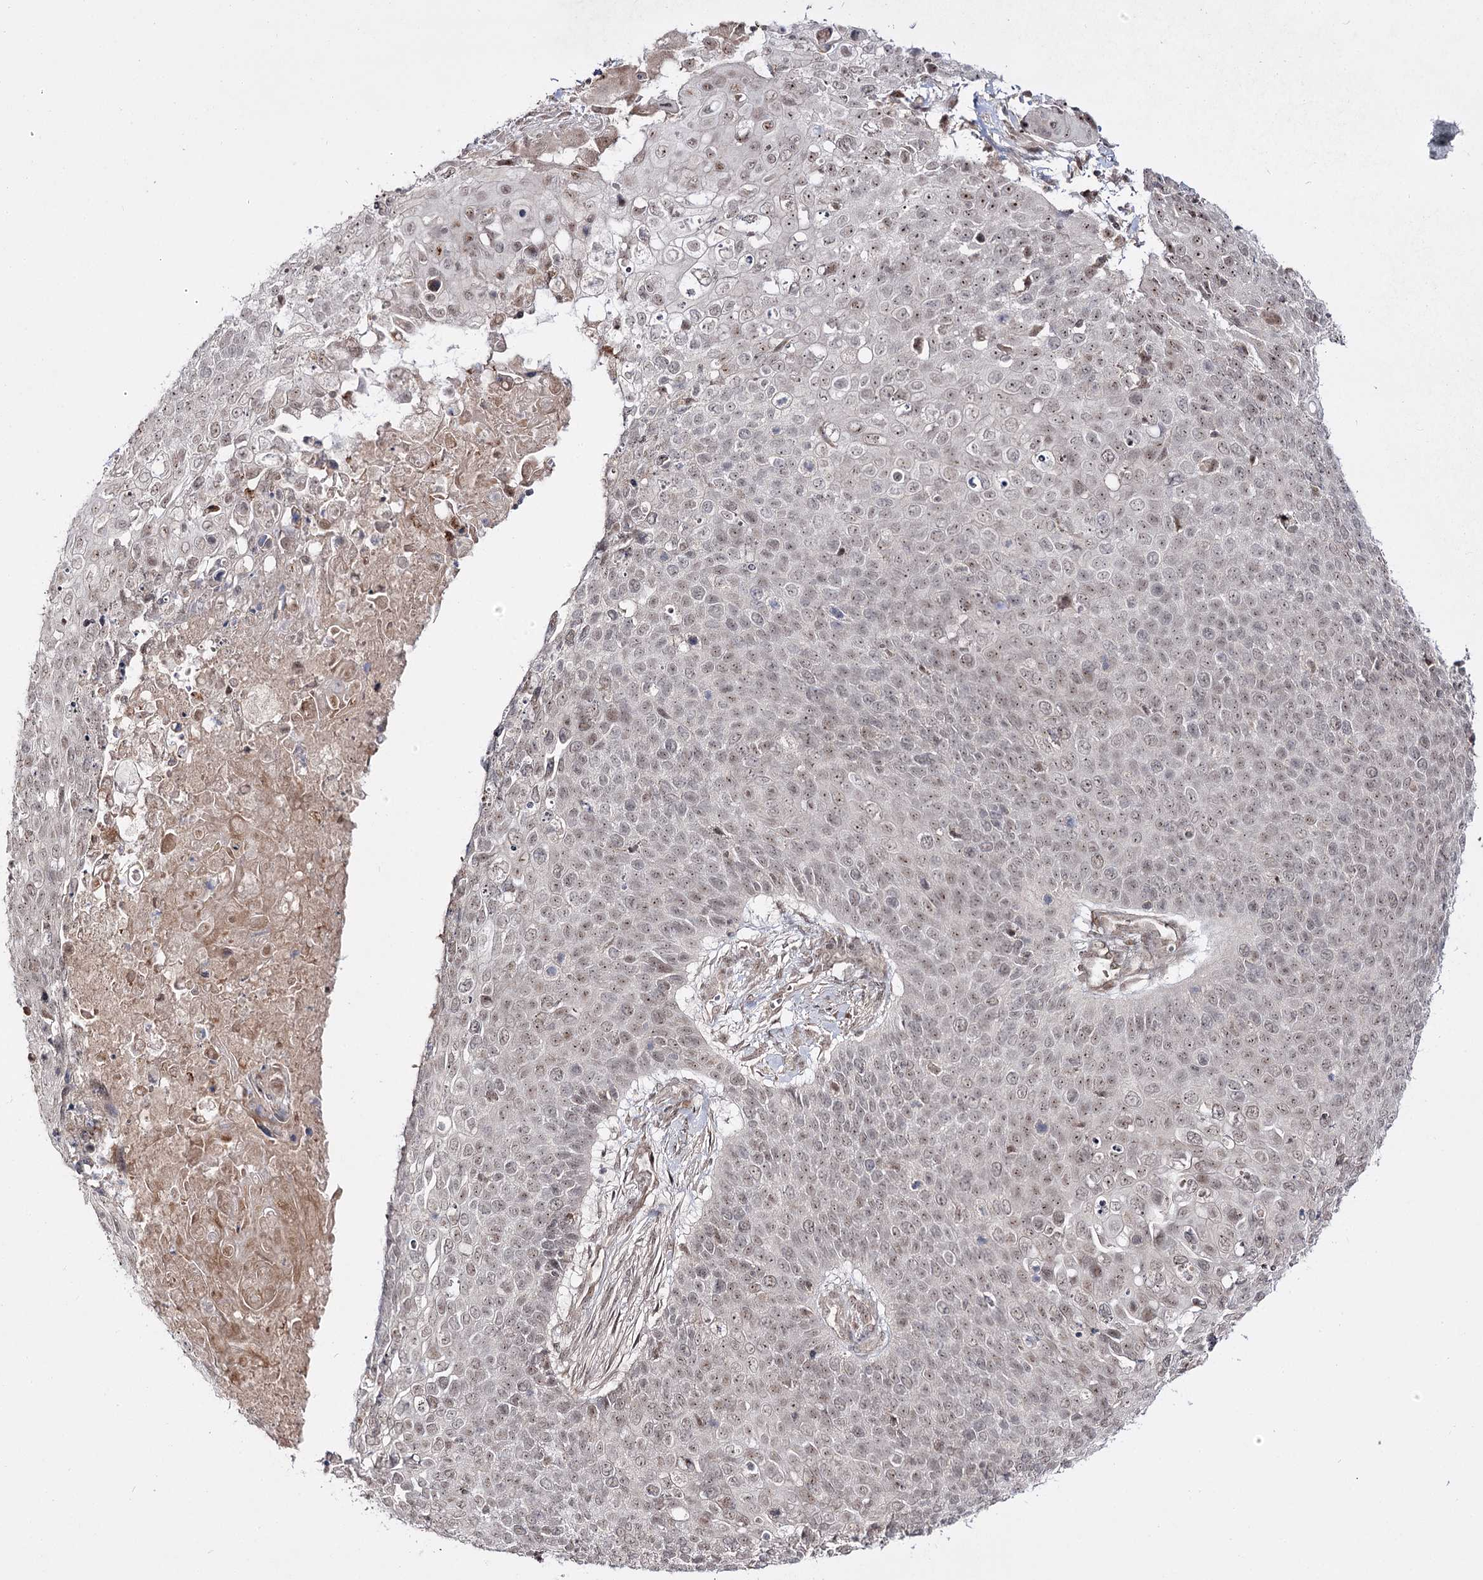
{"staining": {"intensity": "weak", "quantity": "<25%", "location": "nuclear"}, "tissue": "cervical cancer", "cell_type": "Tumor cells", "image_type": "cancer", "snomed": [{"axis": "morphology", "description": "Squamous cell carcinoma, NOS"}, {"axis": "topography", "description": "Cervix"}], "caption": "Cervical cancer (squamous cell carcinoma) was stained to show a protein in brown. There is no significant staining in tumor cells. The staining is performed using DAB (3,3'-diaminobenzidine) brown chromogen with nuclei counter-stained in using hematoxylin.", "gene": "RRP9", "patient": {"sex": "female", "age": 39}}